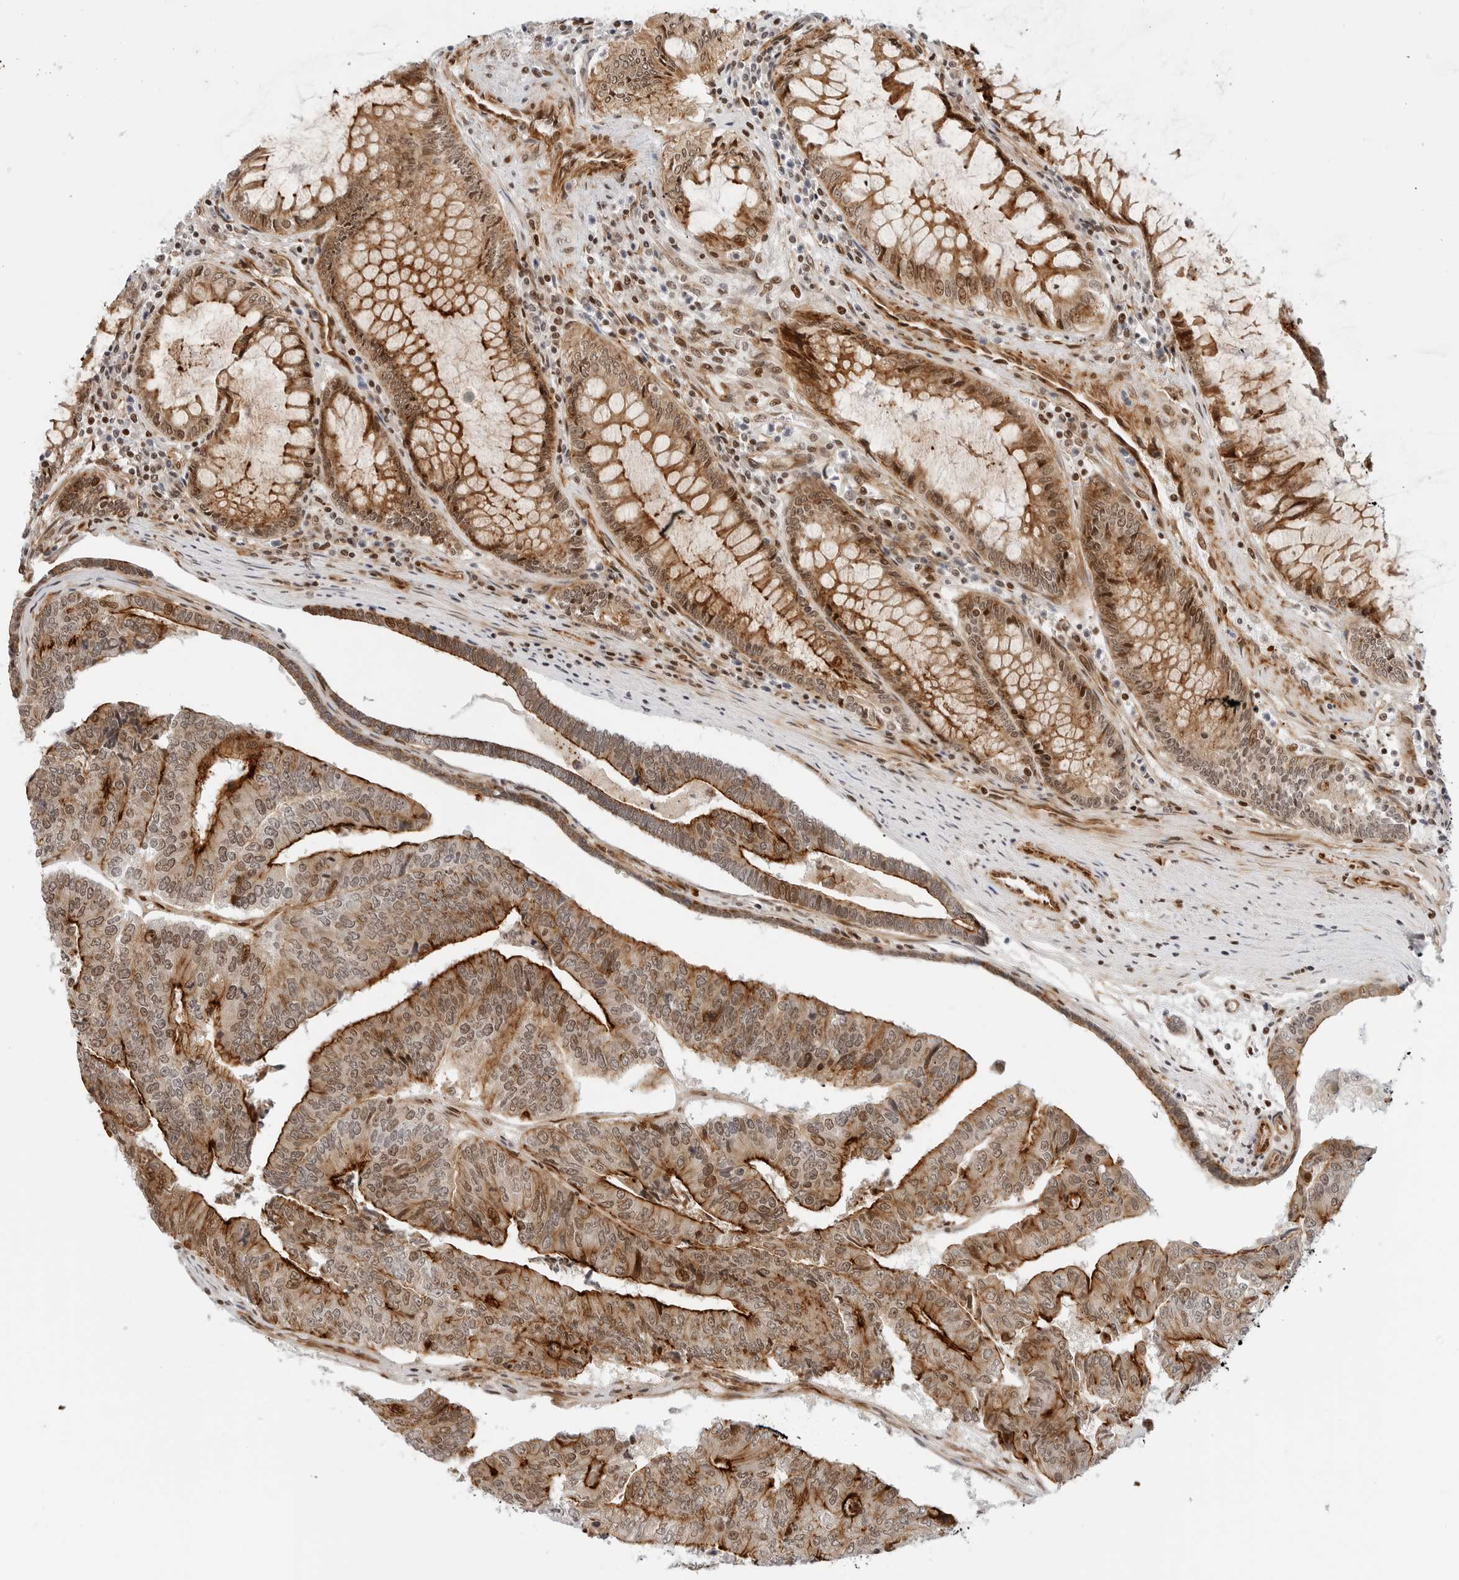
{"staining": {"intensity": "strong", "quantity": "25%-75%", "location": "cytoplasmic/membranous,nuclear"}, "tissue": "colorectal cancer", "cell_type": "Tumor cells", "image_type": "cancer", "snomed": [{"axis": "morphology", "description": "Adenocarcinoma, NOS"}, {"axis": "topography", "description": "Colon"}], "caption": "Immunohistochemical staining of colorectal cancer (adenocarcinoma) demonstrates high levels of strong cytoplasmic/membranous and nuclear expression in about 25%-75% of tumor cells. The staining is performed using DAB brown chromogen to label protein expression. The nuclei are counter-stained blue using hematoxylin.", "gene": "ZNF613", "patient": {"sex": "female", "age": 67}}